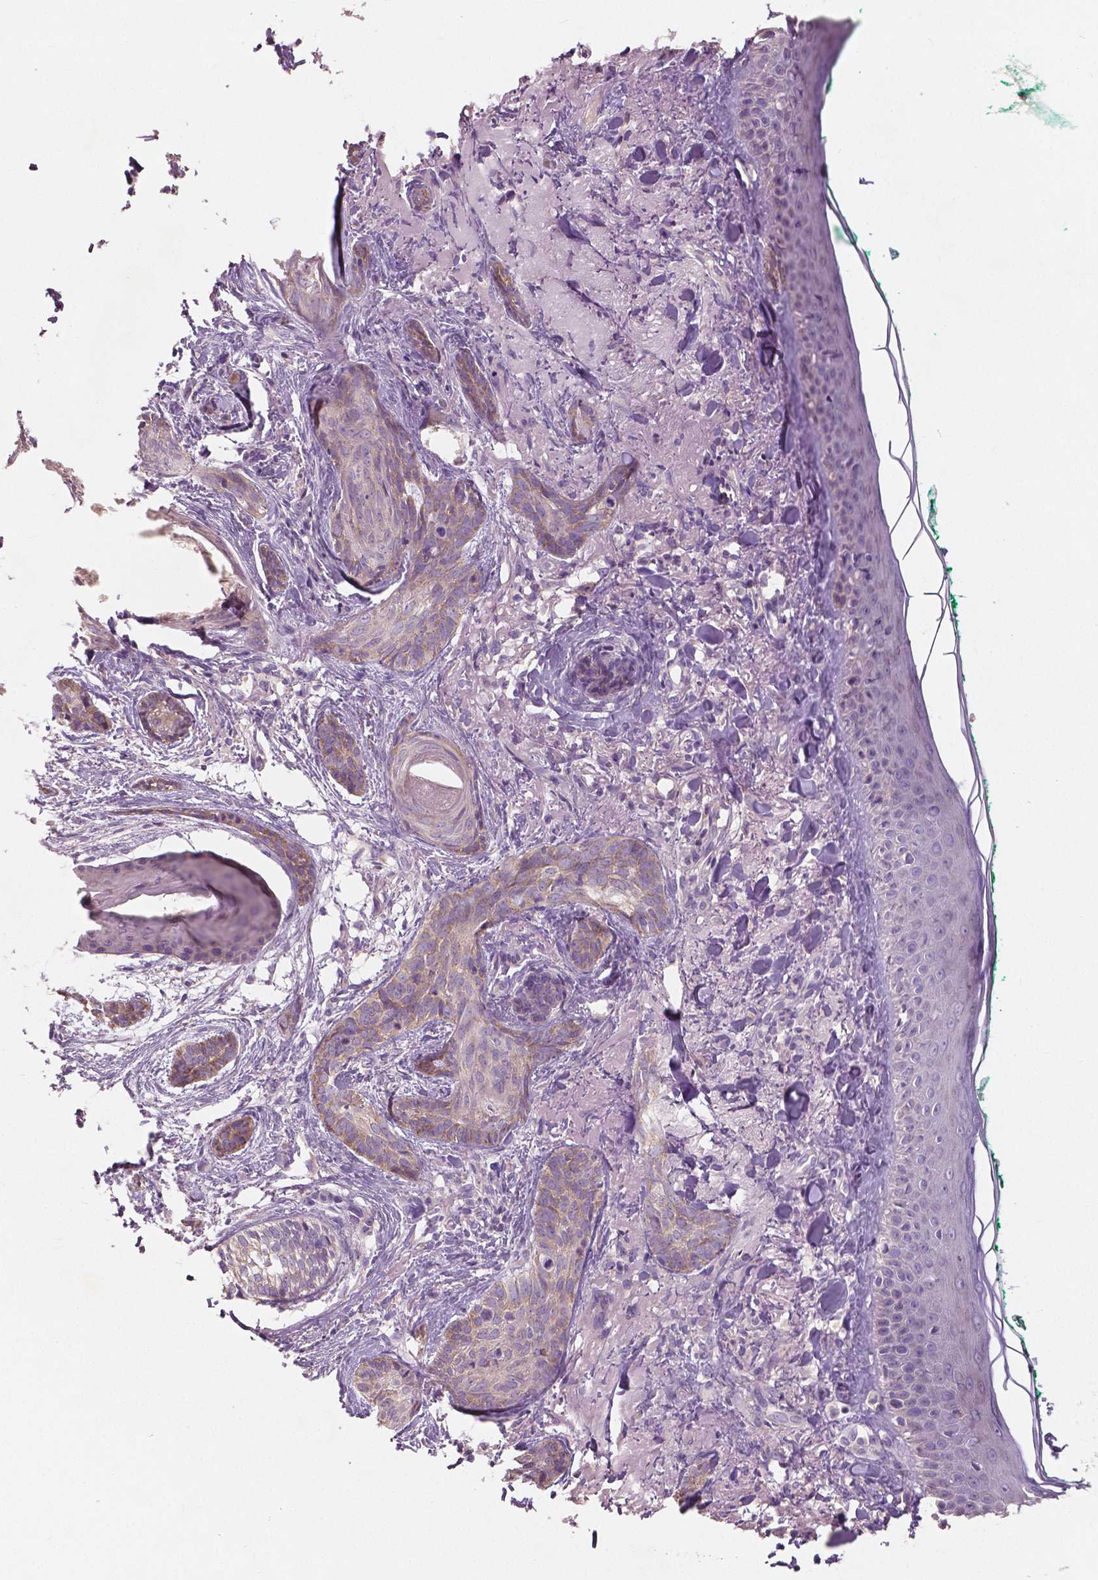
{"staining": {"intensity": "weak", "quantity": "25%-75%", "location": "cytoplasmic/membranous"}, "tissue": "skin cancer", "cell_type": "Tumor cells", "image_type": "cancer", "snomed": [{"axis": "morphology", "description": "Basal cell carcinoma"}, {"axis": "topography", "description": "Skin"}], "caption": "Immunohistochemistry (IHC) staining of skin cancer, which exhibits low levels of weak cytoplasmic/membranous staining in approximately 25%-75% of tumor cells indicating weak cytoplasmic/membranous protein staining. The staining was performed using DAB (brown) for protein detection and nuclei were counterstained in hematoxylin (blue).", "gene": "LSM14B", "patient": {"sex": "female", "age": 78}}